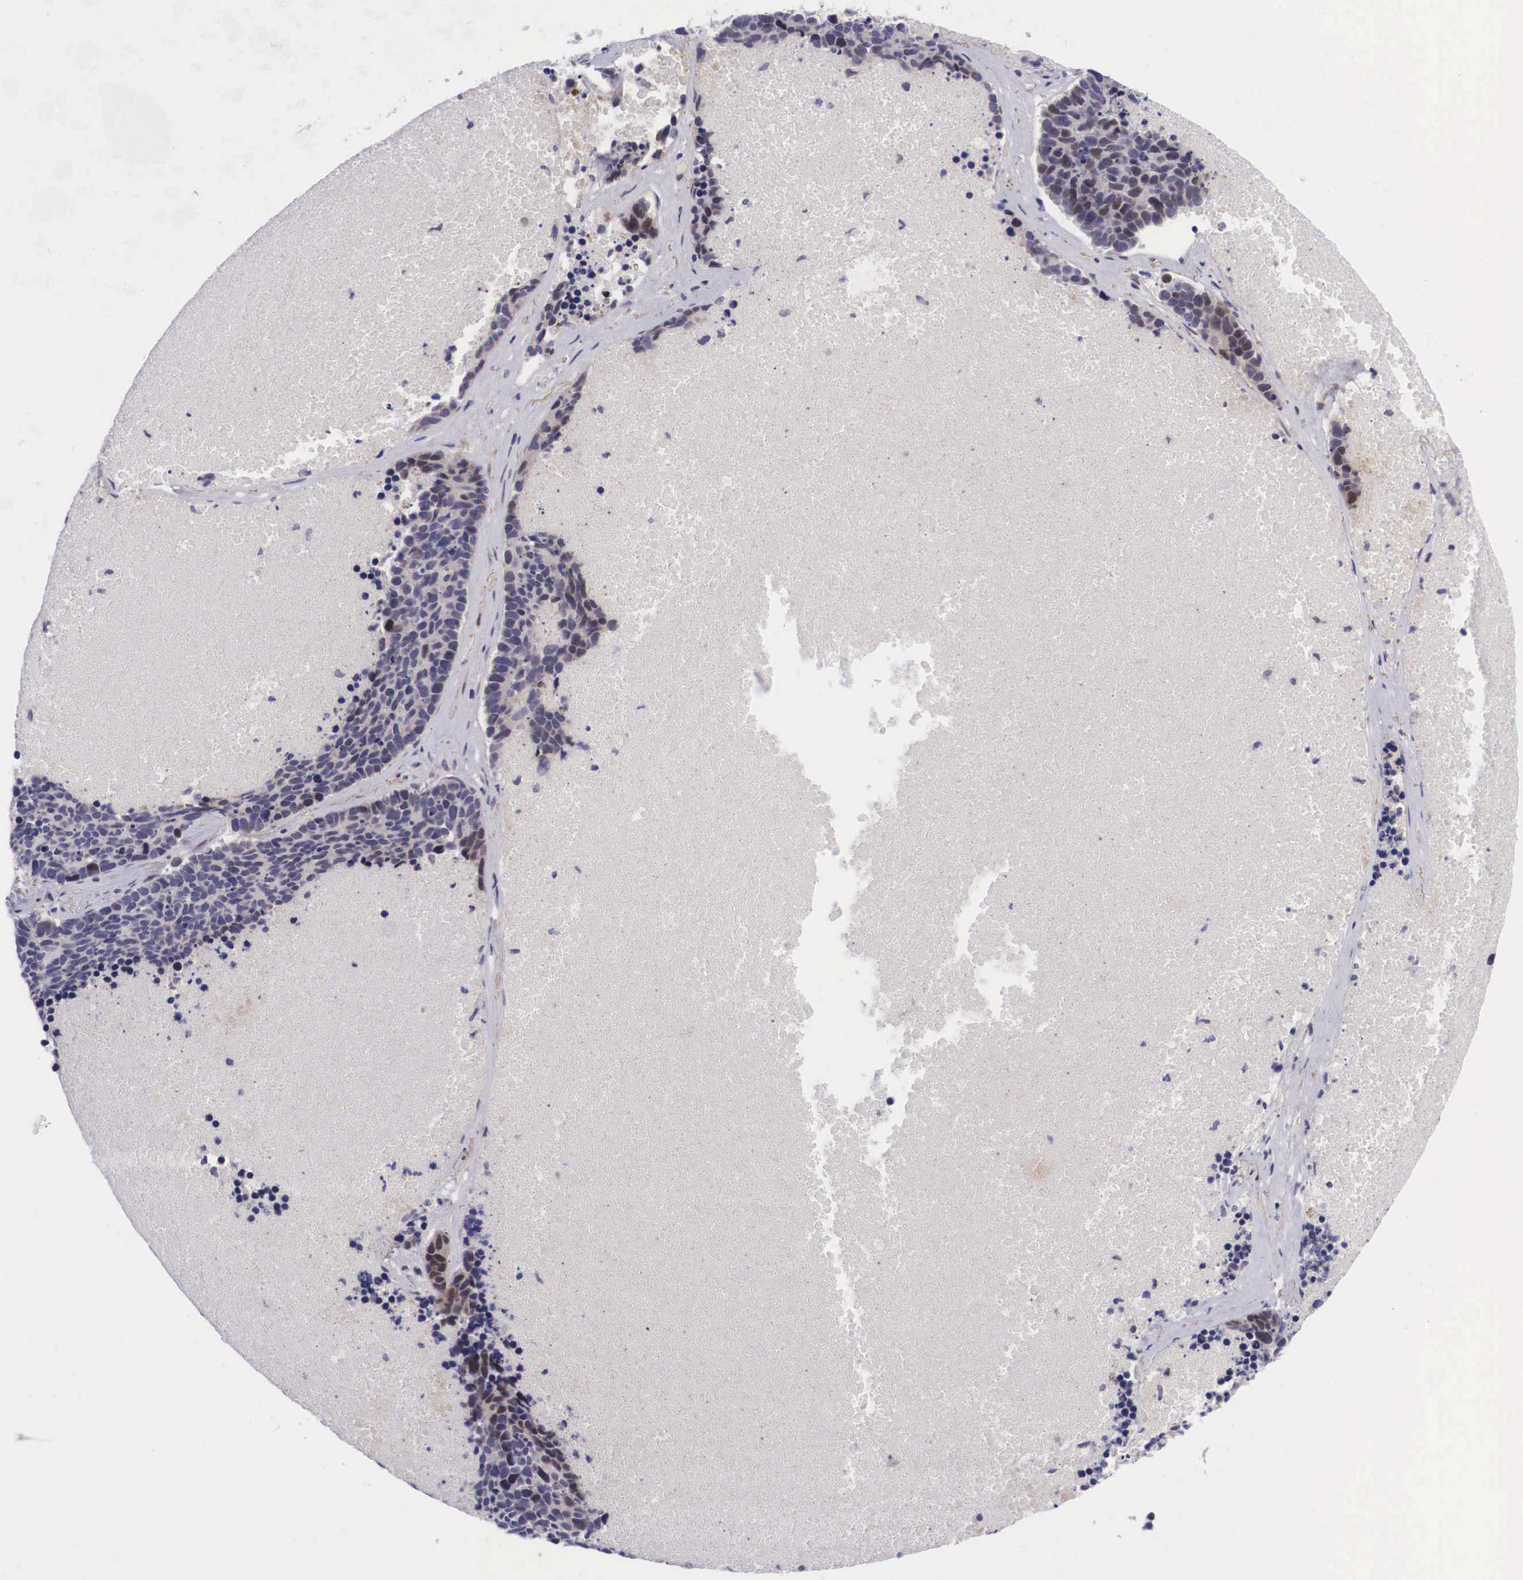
{"staining": {"intensity": "weak", "quantity": "25%-75%", "location": "cytoplasmic/membranous,nuclear"}, "tissue": "lung cancer", "cell_type": "Tumor cells", "image_type": "cancer", "snomed": [{"axis": "morphology", "description": "Neoplasm, malignant, NOS"}, {"axis": "topography", "description": "Lung"}], "caption": "Immunohistochemistry micrograph of neoplastic tissue: human lung cancer (neoplasm (malignant)) stained using immunohistochemistry (IHC) demonstrates low levels of weak protein expression localized specifically in the cytoplasmic/membranous and nuclear of tumor cells, appearing as a cytoplasmic/membranous and nuclear brown color.", "gene": "EMID1", "patient": {"sex": "female", "age": 75}}